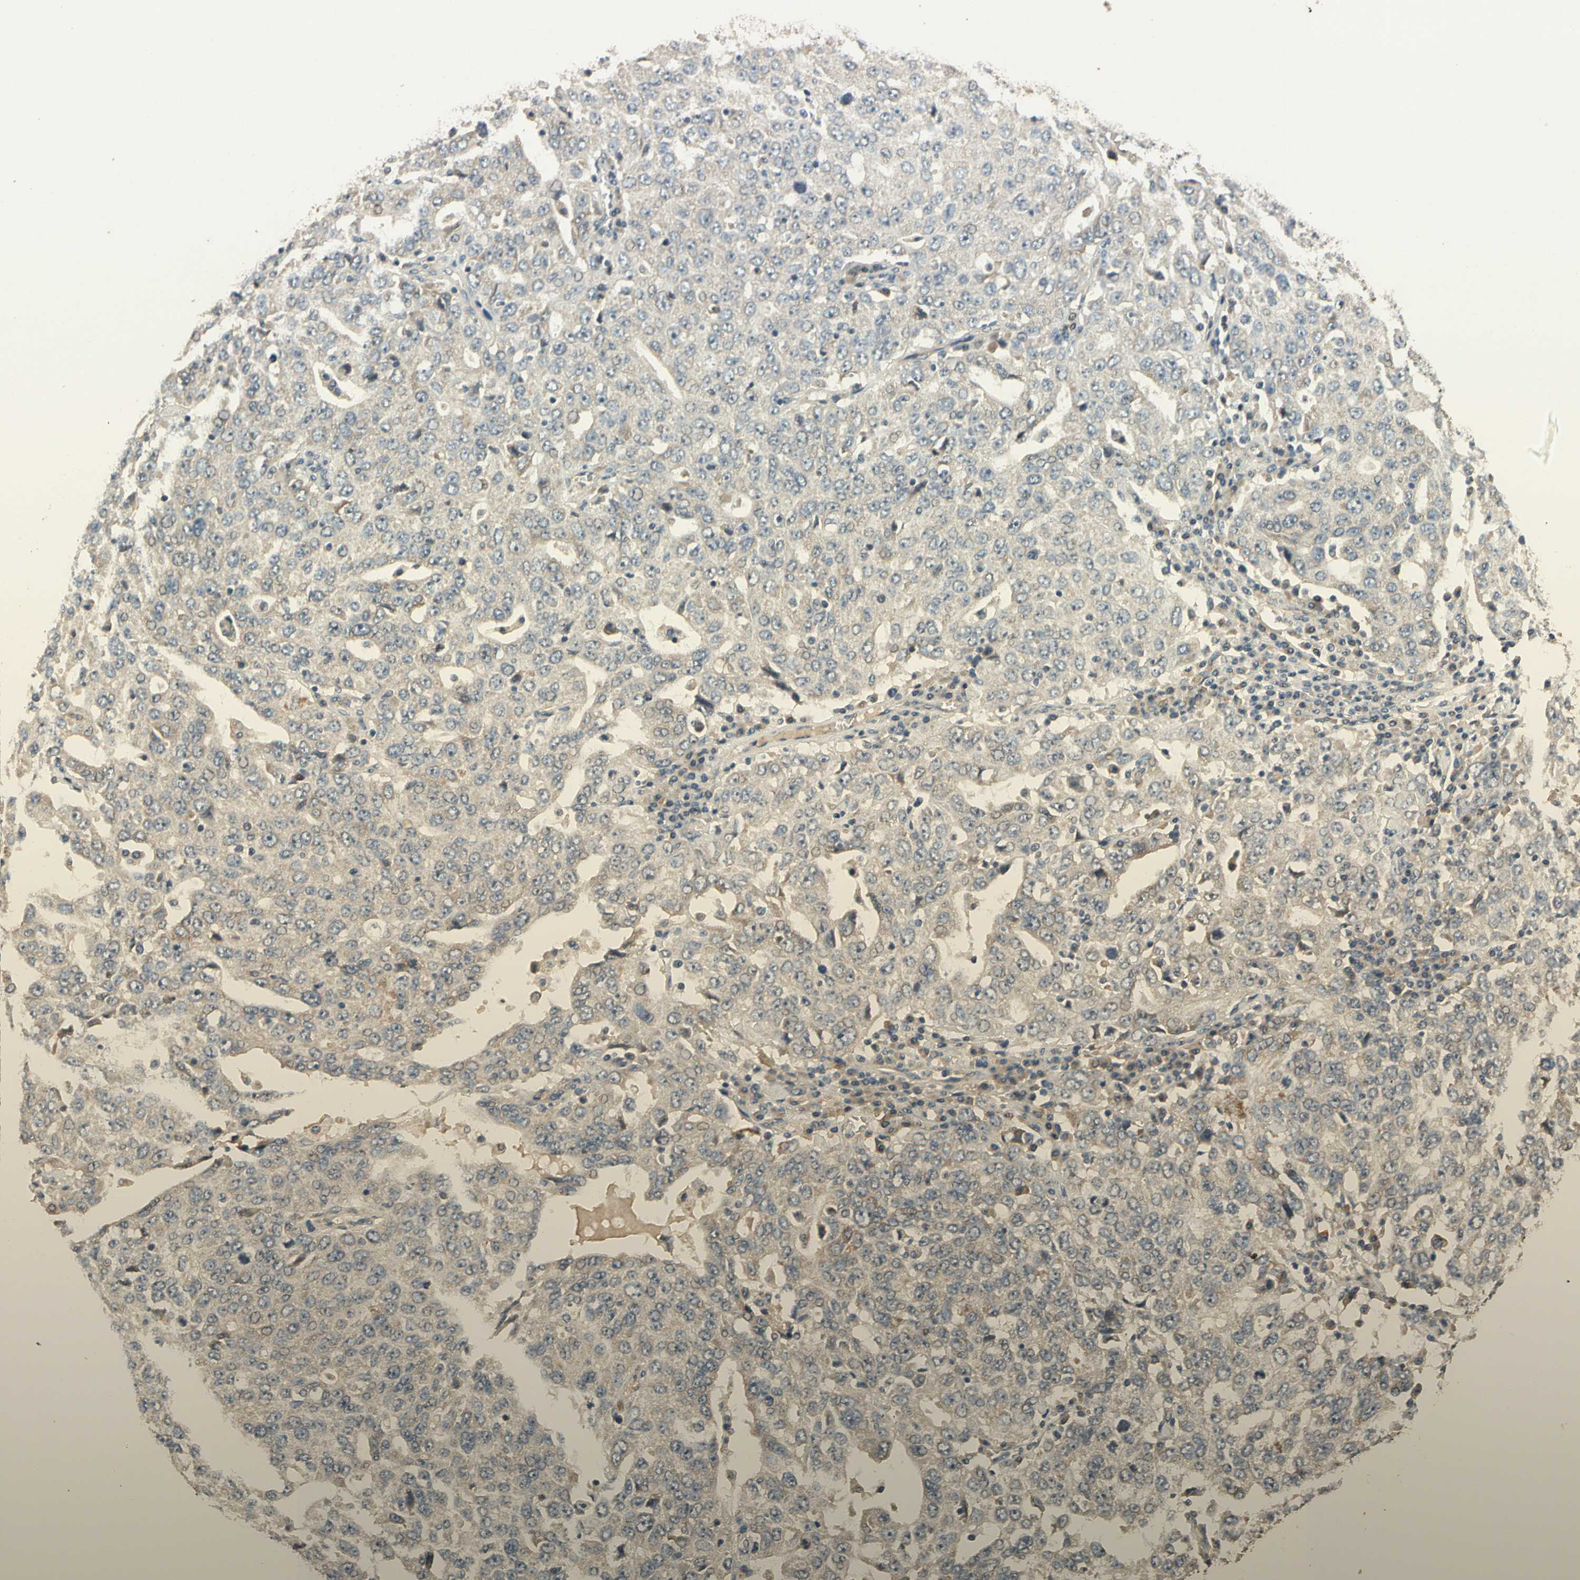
{"staining": {"intensity": "negative", "quantity": "none", "location": "none"}, "tissue": "ovarian cancer", "cell_type": "Tumor cells", "image_type": "cancer", "snomed": [{"axis": "morphology", "description": "Carcinoma, endometroid"}, {"axis": "topography", "description": "Ovary"}], "caption": "This is an IHC photomicrograph of human ovarian cancer (endometroid carcinoma). There is no staining in tumor cells.", "gene": "ALKBH3", "patient": {"sex": "female", "age": 62}}